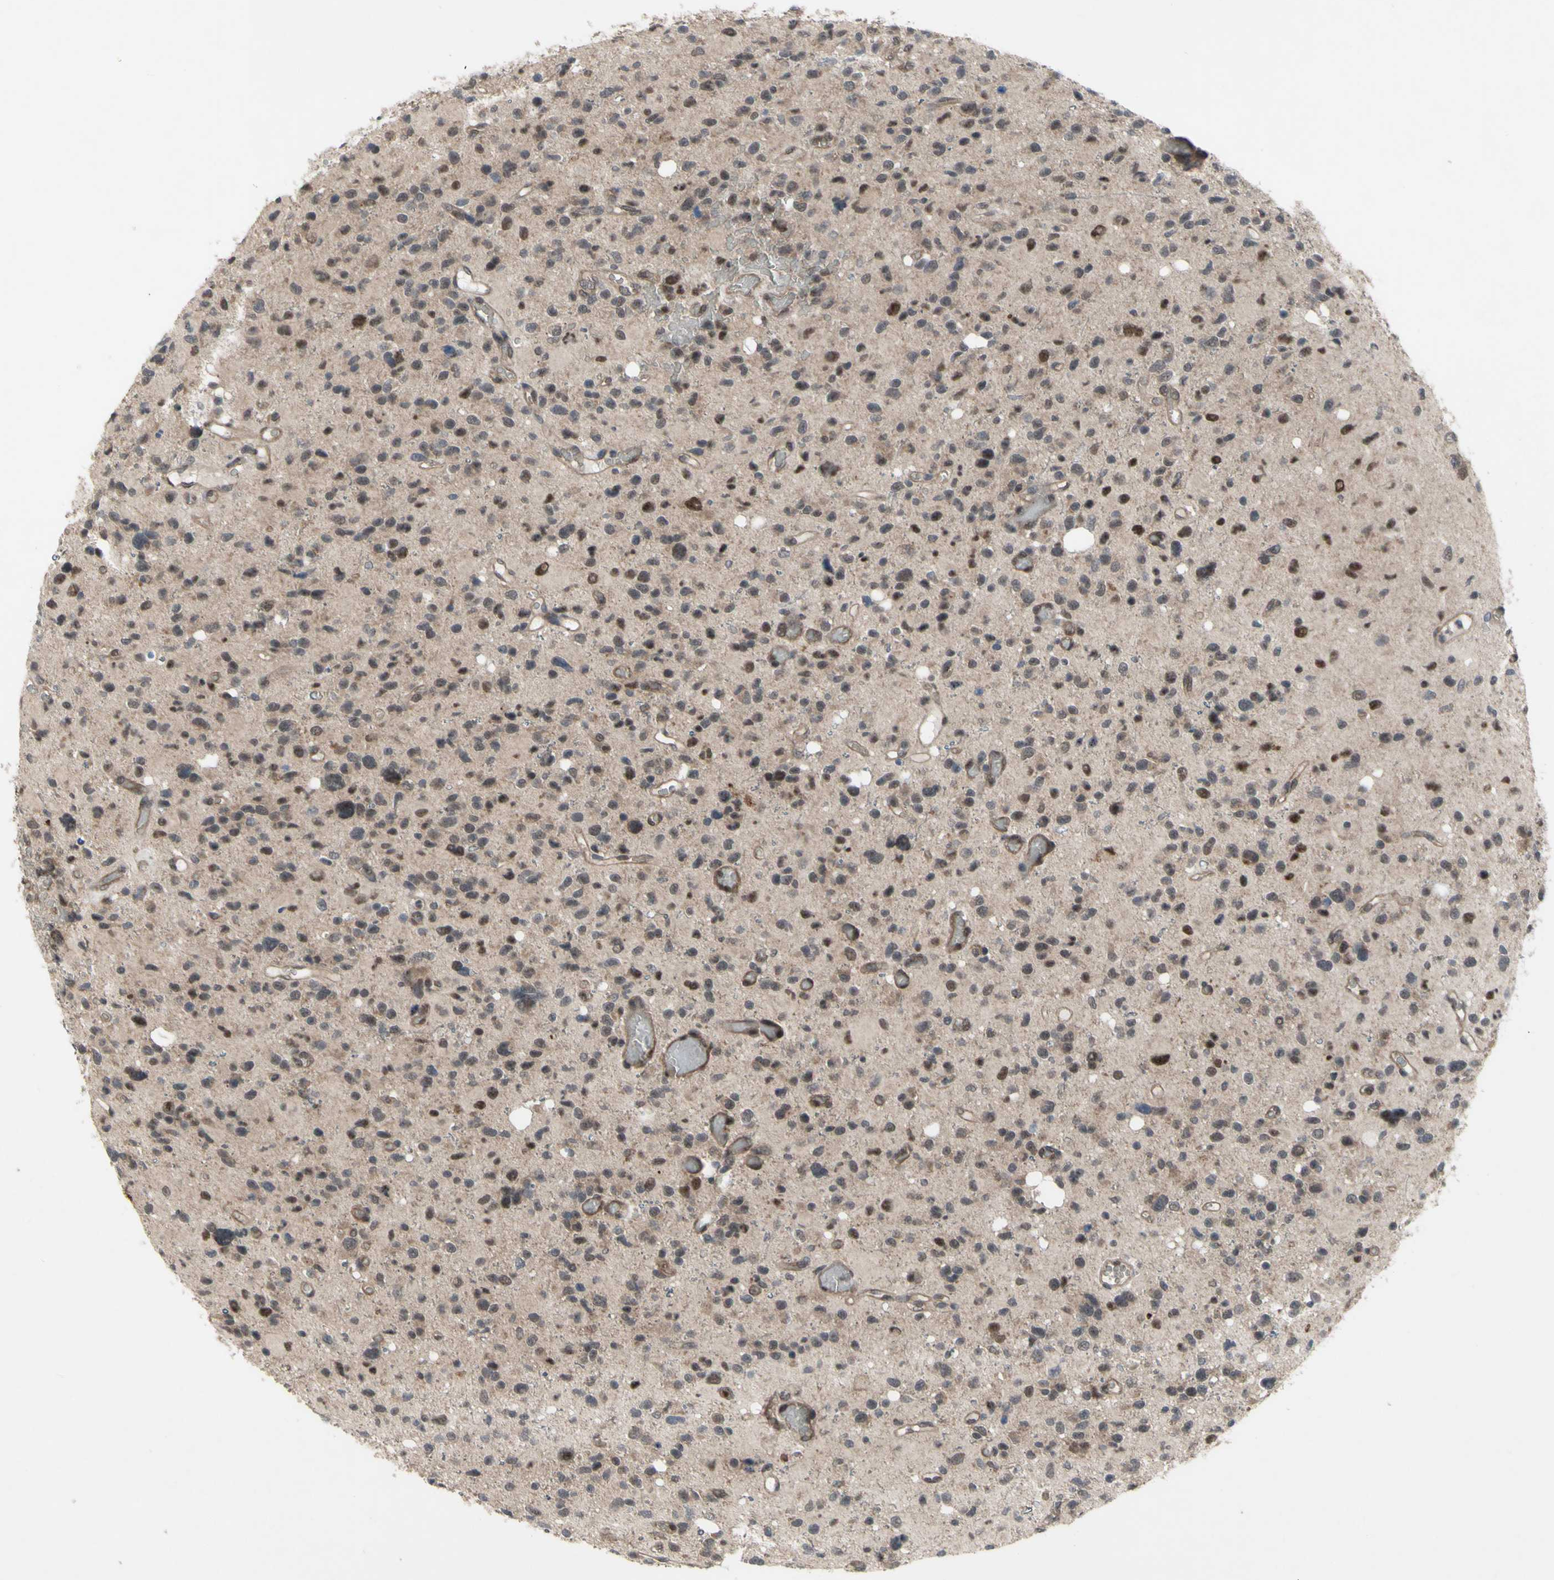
{"staining": {"intensity": "moderate", "quantity": "25%-75%", "location": "nuclear"}, "tissue": "glioma", "cell_type": "Tumor cells", "image_type": "cancer", "snomed": [{"axis": "morphology", "description": "Glioma, malignant, High grade"}, {"axis": "topography", "description": "Brain"}], "caption": "This is a photomicrograph of immunohistochemistry (IHC) staining of high-grade glioma (malignant), which shows moderate staining in the nuclear of tumor cells.", "gene": "TRDMT1", "patient": {"sex": "male", "age": 48}}